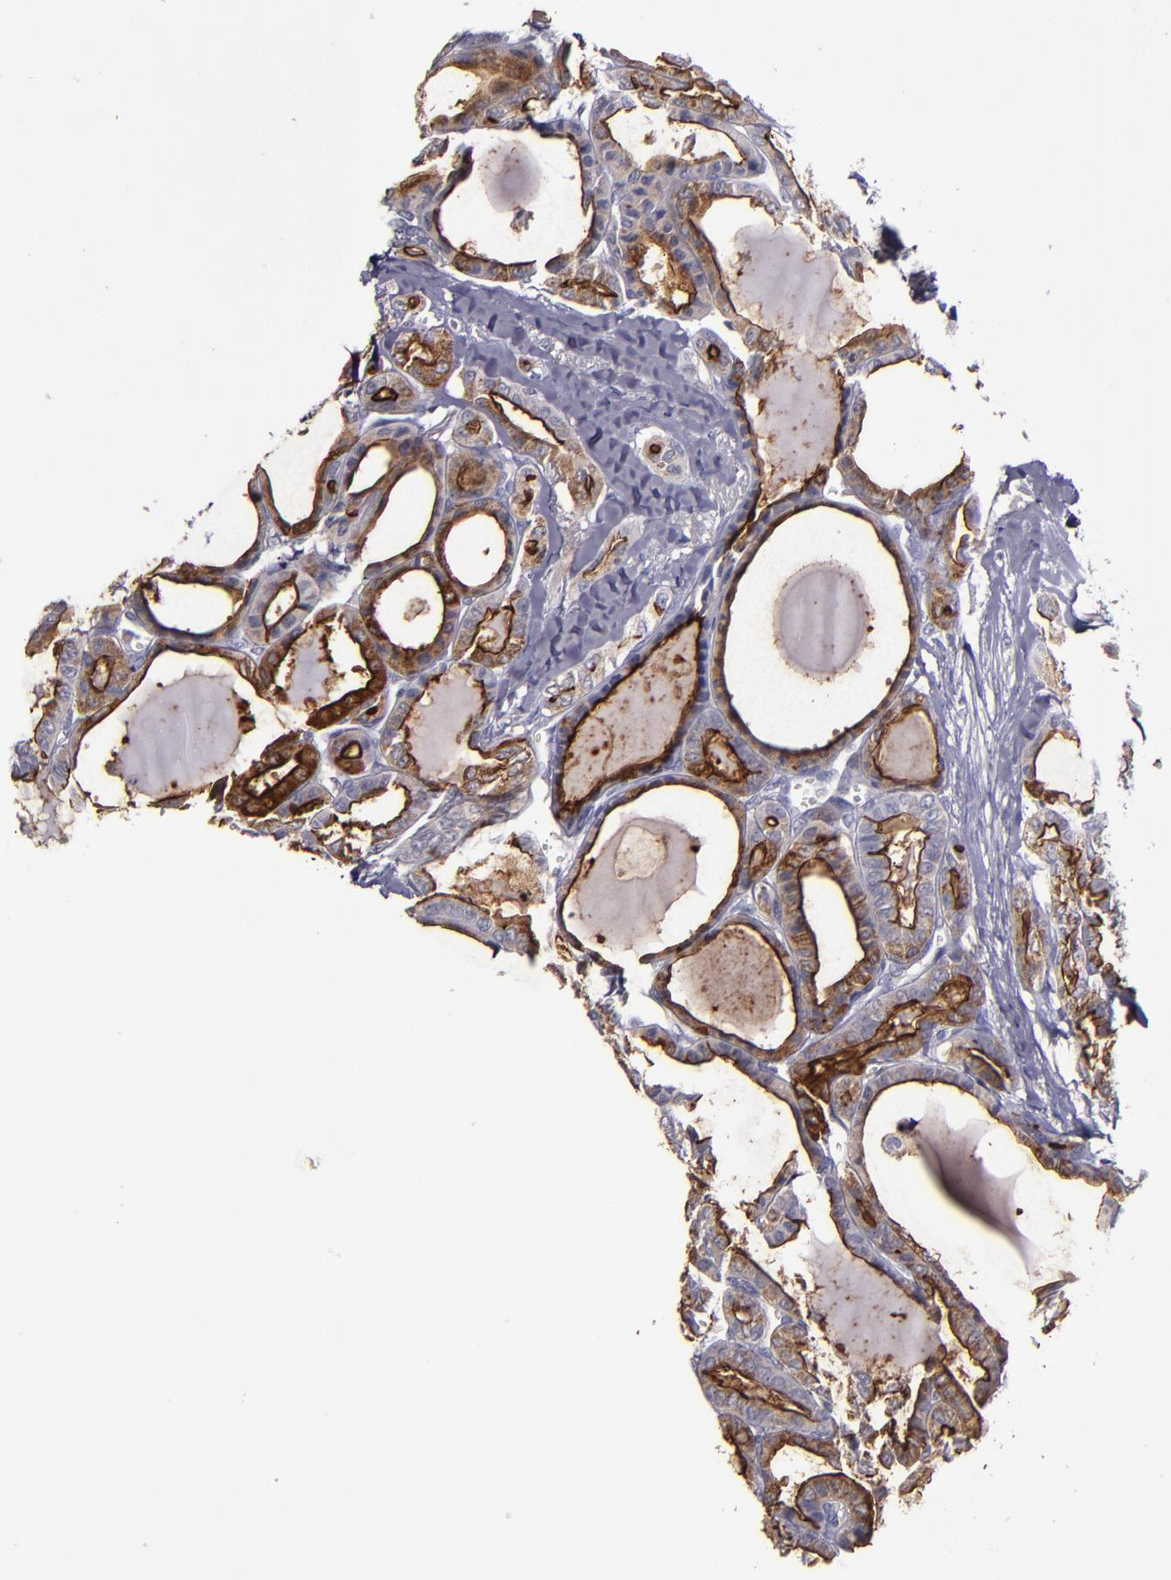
{"staining": {"intensity": "moderate", "quantity": ">75%", "location": "cytoplasmic/membranous"}, "tissue": "thyroid cancer", "cell_type": "Tumor cells", "image_type": "cancer", "snomed": [{"axis": "morphology", "description": "Carcinoma, NOS"}, {"axis": "topography", "description": "Thyroid gland"}], "caption": "A histopathology image of thyroid carcinoma stained for a protein reveals moderate cytoplasmic/membranous brown staining in tumor cells. (brown staining indicates protein expression, while blue staining denotes nuclei).", "gene": "MFGE8", "patient": {"sex": "female", "age": 91}}